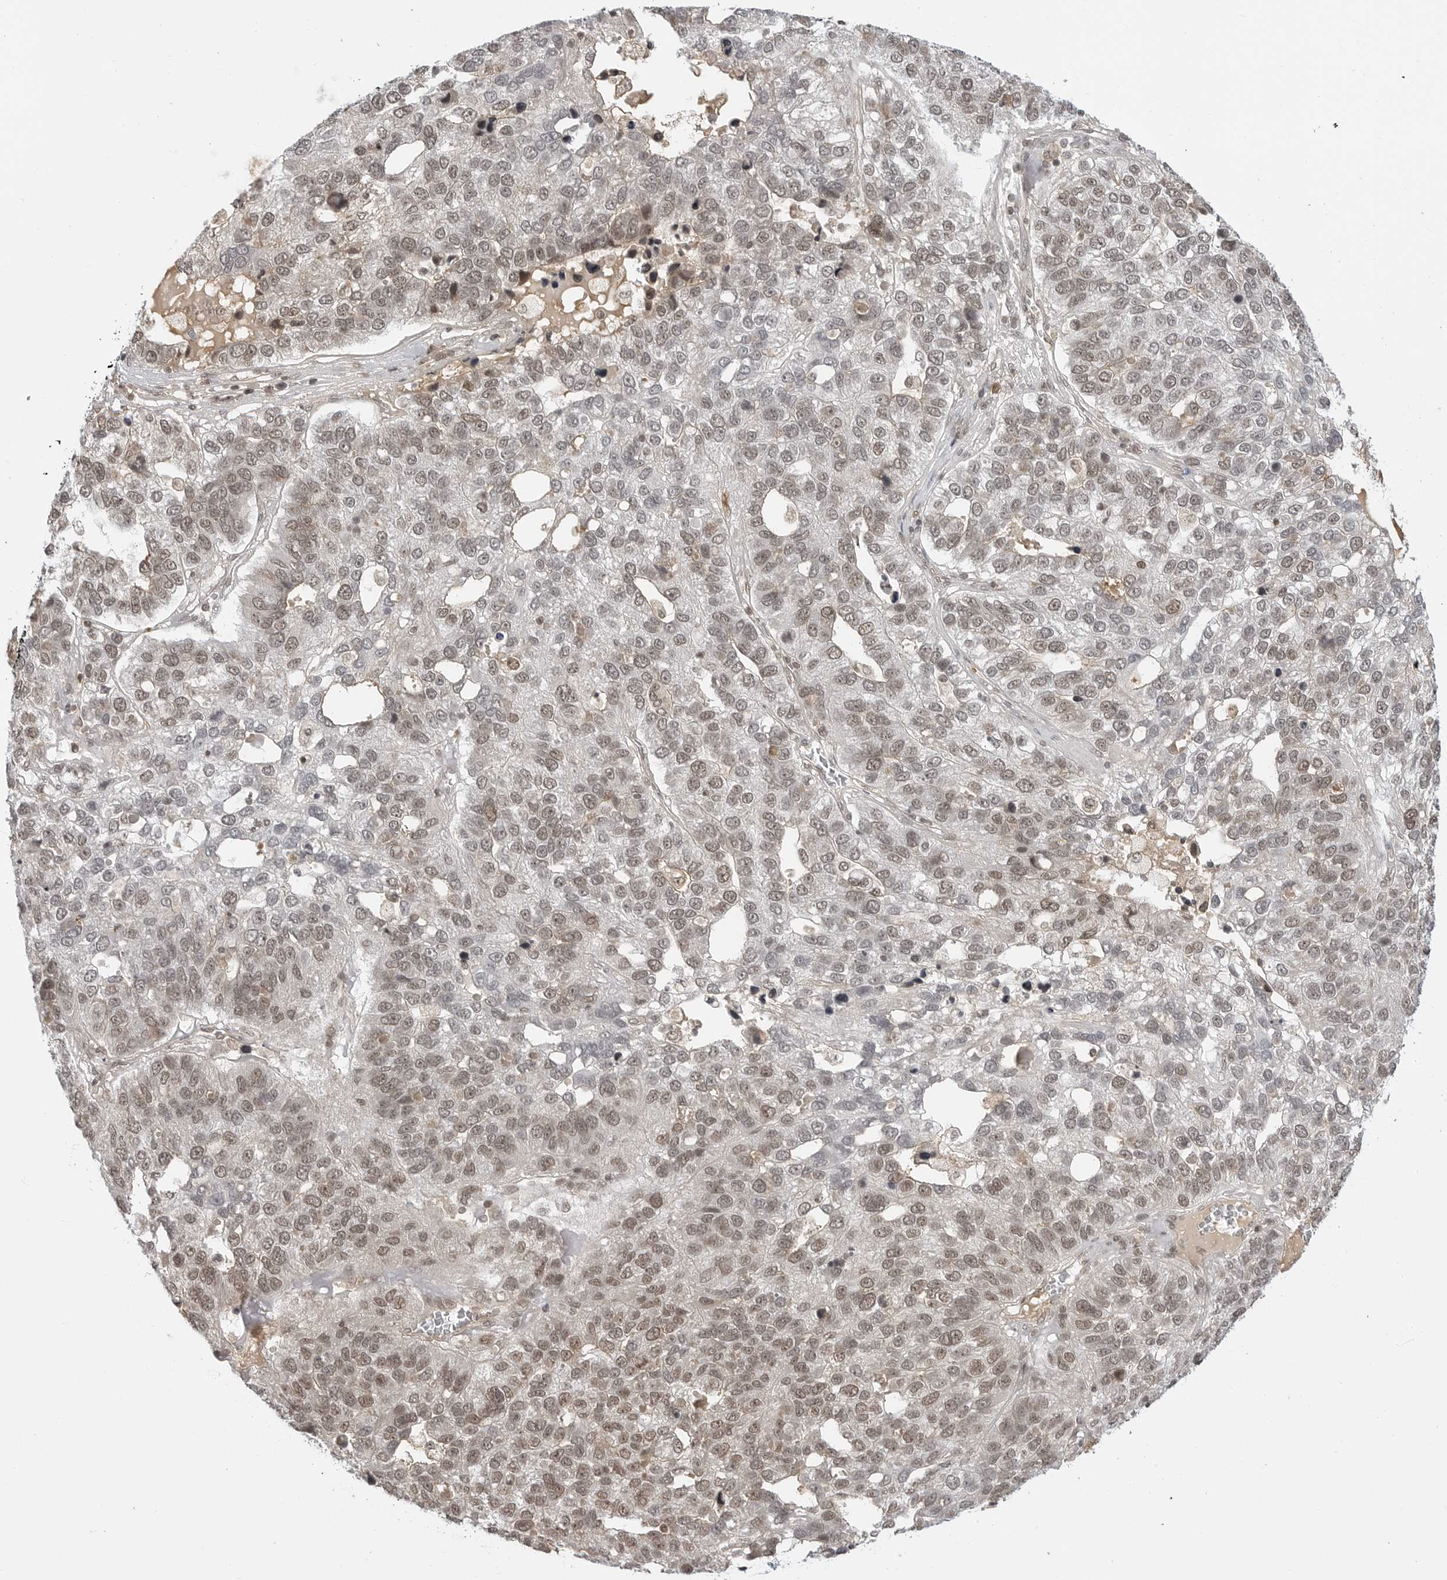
{"staining": {"intensity": "moderate", "quantity": ">75%", "location": "nuclear"}, "tissue": "pancreatic cancer", "cell_type": "Tumor cells", "image_type": "cancer", "snomed": [{"axis": "morphology", "description": "Adenocarcinoma, NOS"}, {"axis": "topography", "description": "Pancreas"}], "caption": "Immunohistochemistry of pancreatic cancer (adenocarcinoma) displays medium levels of moderate nuclear positivity in approximately >75% of tumor cells.", "gene": "C8orf33", "patient": {"sex": "female", "age": 61}}